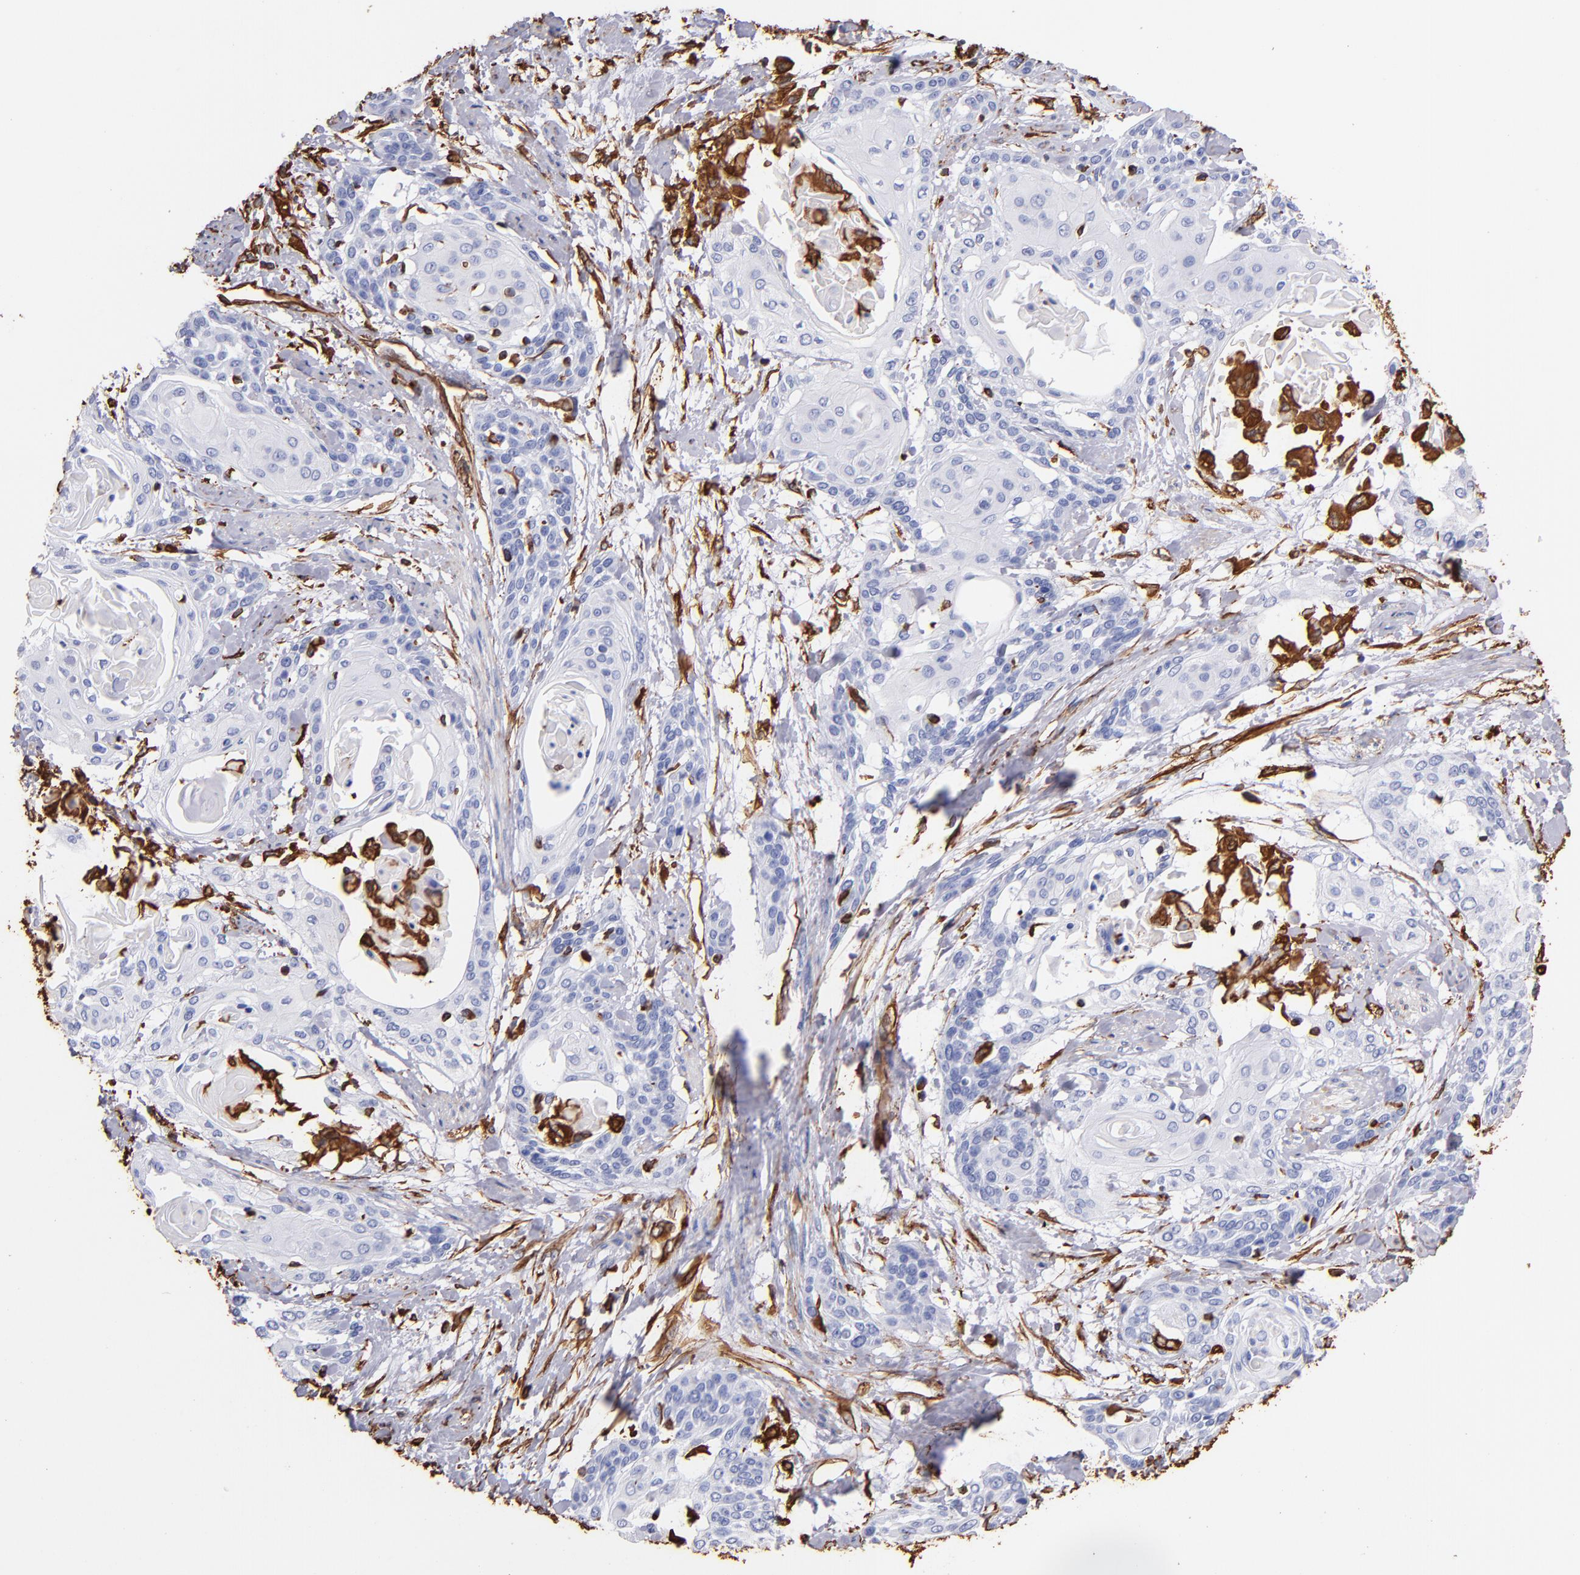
{"staining": {"intensity": "negative", "quantity": "none", "location": "none"}, "tissue": "cervical cancer", "cell_type": "Tumor cells", "image_type": "cancer", "snomed": [{"axis": "morphology", "description": "Squamous cell carcinoma, NOS"}, {"axis": "topography", "description": "Cervix"}], "caption": "Tumor cells are negative for protein expression in human cervical squamous cell carcinoma. (DAB immunohistochemistry, high magnification).", "gene": "VIM", "patient": {"sex": "female", "age": 57}}